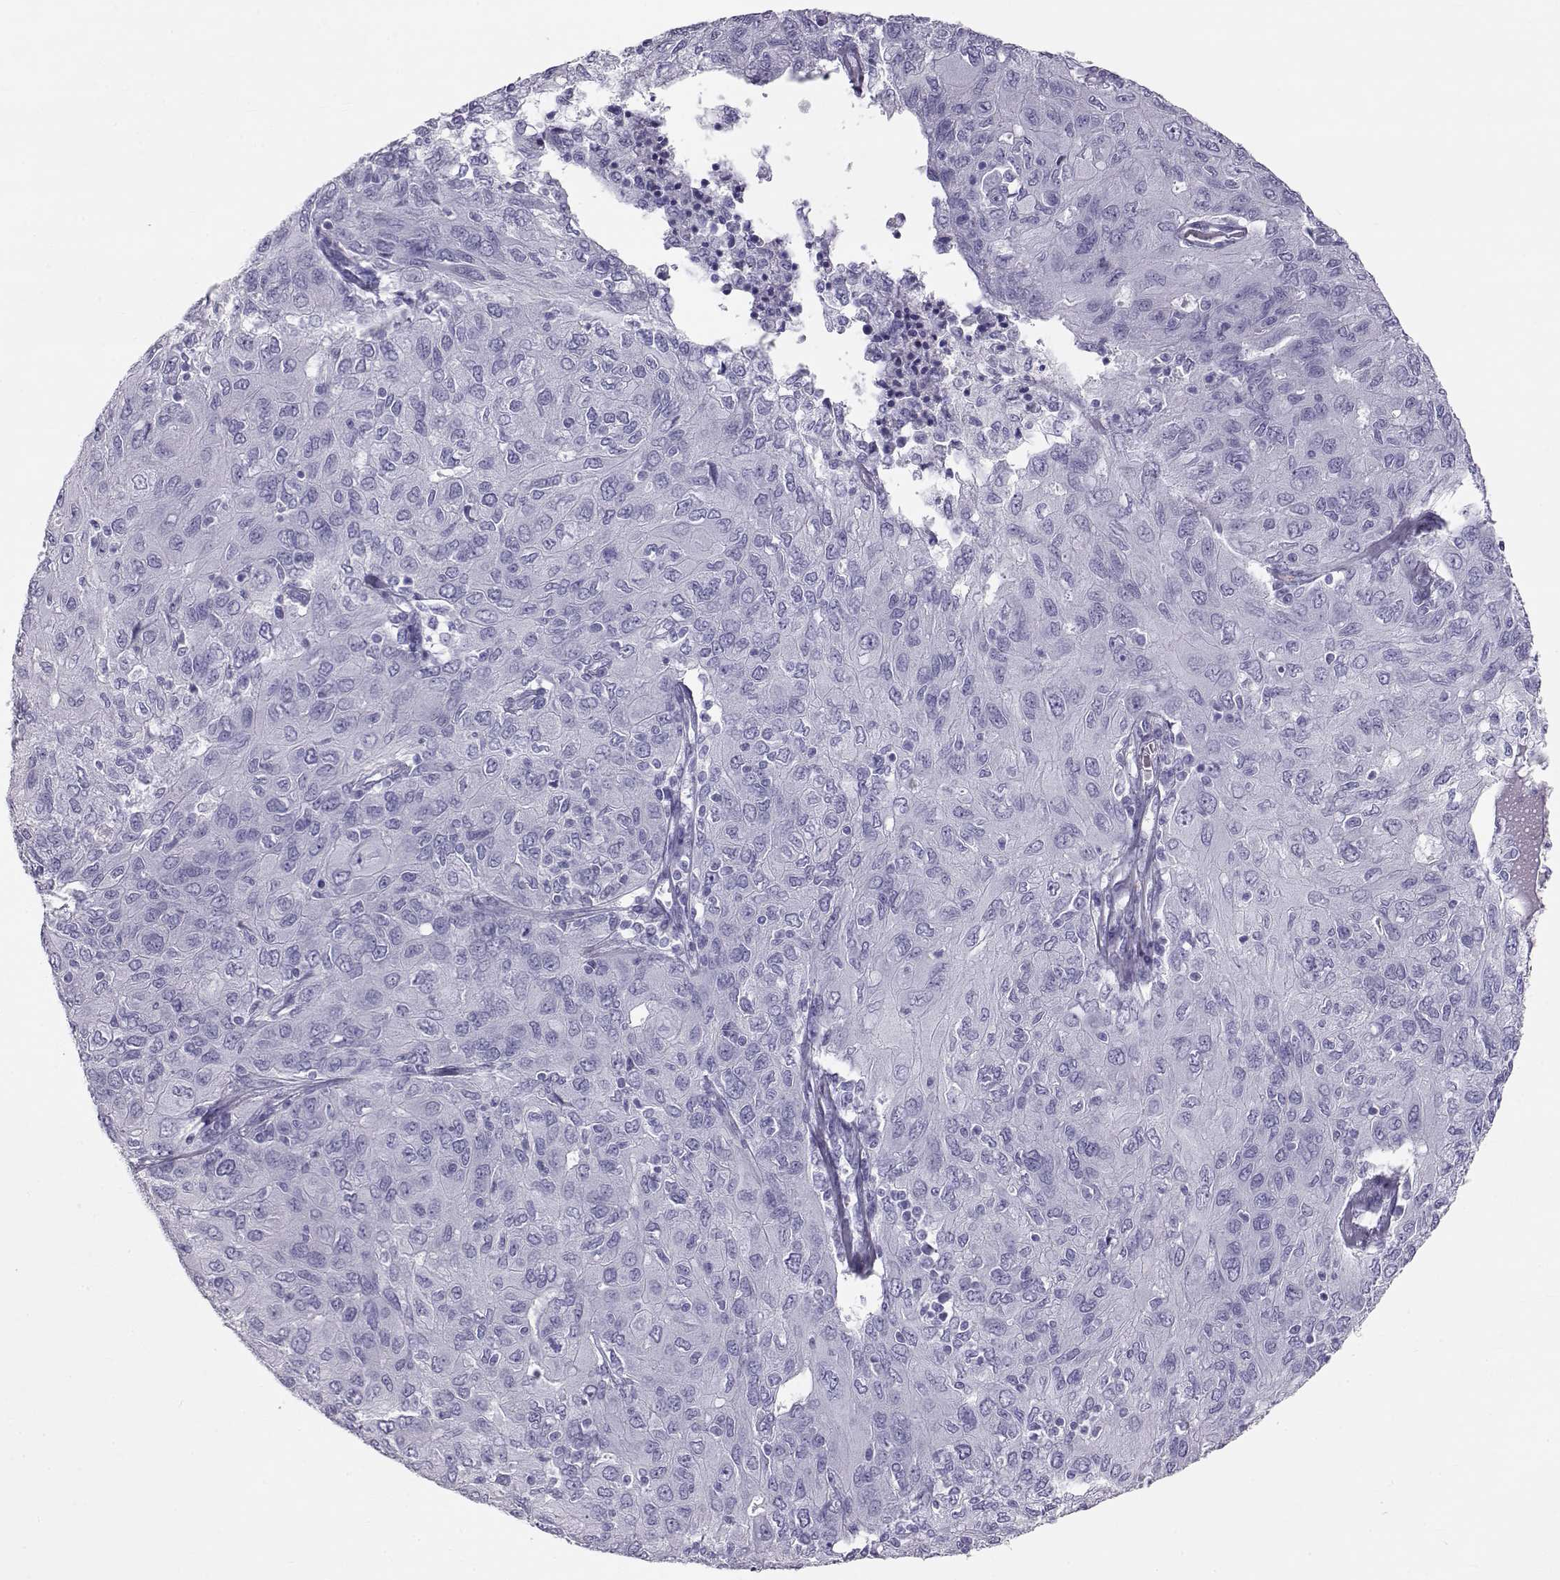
{"staining": {"intensity": "negative", "quantity": "none", "location": "none"}, "tissue": "ovarian cancer", "cell_type": "Tumor cells", "image_type": "cancer", "snomed": [{"axis": "morphology", "description": "Carcinoma, endometroid"}, {"axis": "topography", "description": "Ovary"}], "caption": "Protein analysis of ovarian cancer (endometroid carcinoma) demonstrates no significant expression in tumor cells.", "gene": "RD3", "patient": {"sex": "female", "age": 50}}